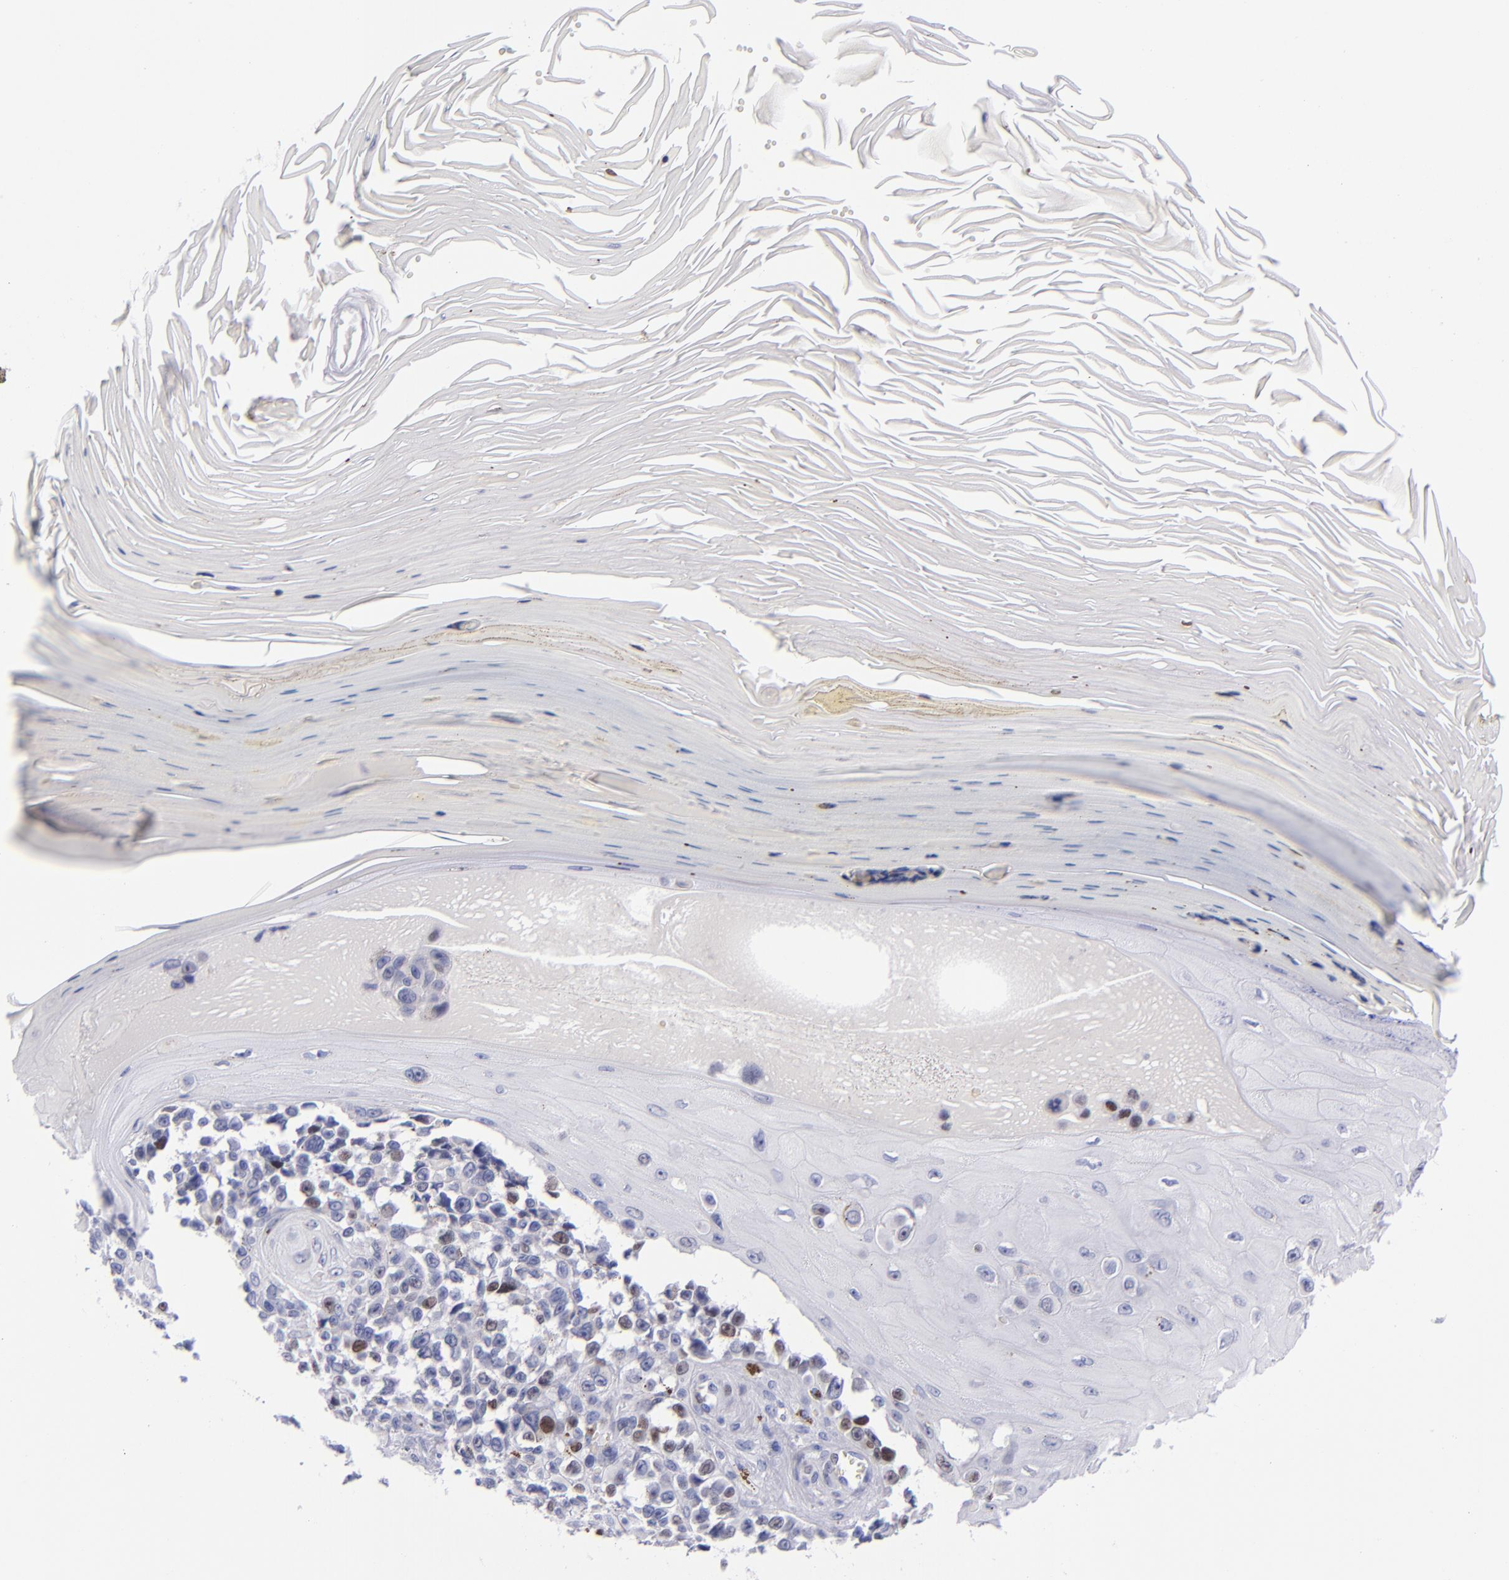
{"staining": {"intensity": "strong", "quantity": "<25%", "location": "nuclear"}, "tissue": "melanoma", "cell_type": "Tumor cells", "image_type": "cancer", "snomed": [{"axis": "morphology", "description": "Malignant melanoma, NOS"}, {"axis": "topography", "description": "Skin"}], "caption": "Strong nuclear protein expression is present in about <25% of tumor cells in malignant melanoma. (DAB IHC, brown staining for protein, blue staining for nuclei).", "gene": "MCM7", "patient": {"sex": "female", "age": 73}}